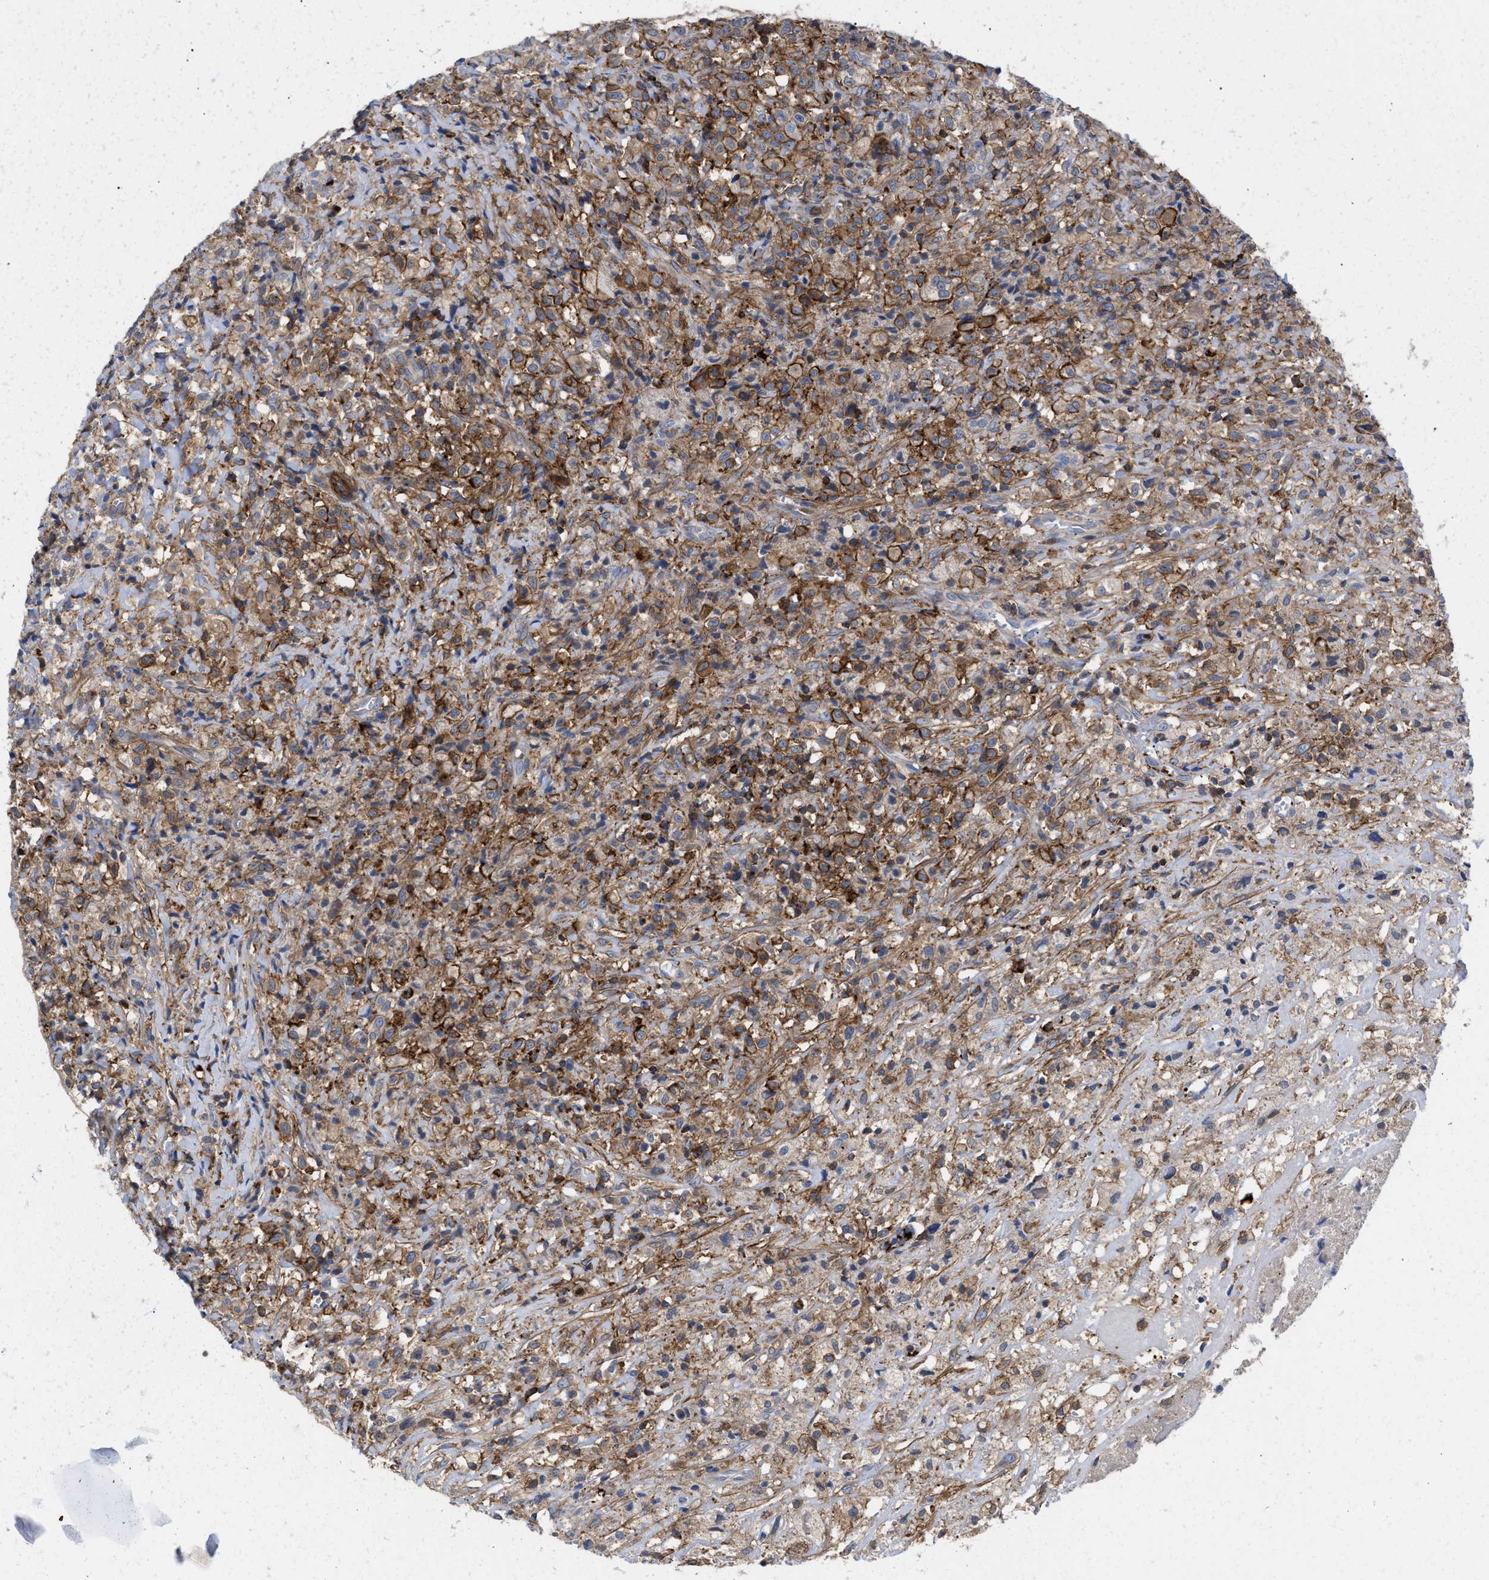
{"staining": {"intensity": "moderate", "quantity": "25%-75%", "location": "cytoplasmic/membranous"}, "tissue": "testis cancer", "cell_type": "Tumor cells", "image_type": "cancer", "snomed": [{"axis": "morphology", "description": "Carcinoma, Embryonal, NOS"}, {"axis": "topography", "description": "Testis"}], "caption": "Human testis cancer (embryonal carcinoma) stained with a protein marker reveals moderate staining in tumor cells.", "gene": "HS3ST5", "patient": {"sex": "male", "age": 2}}